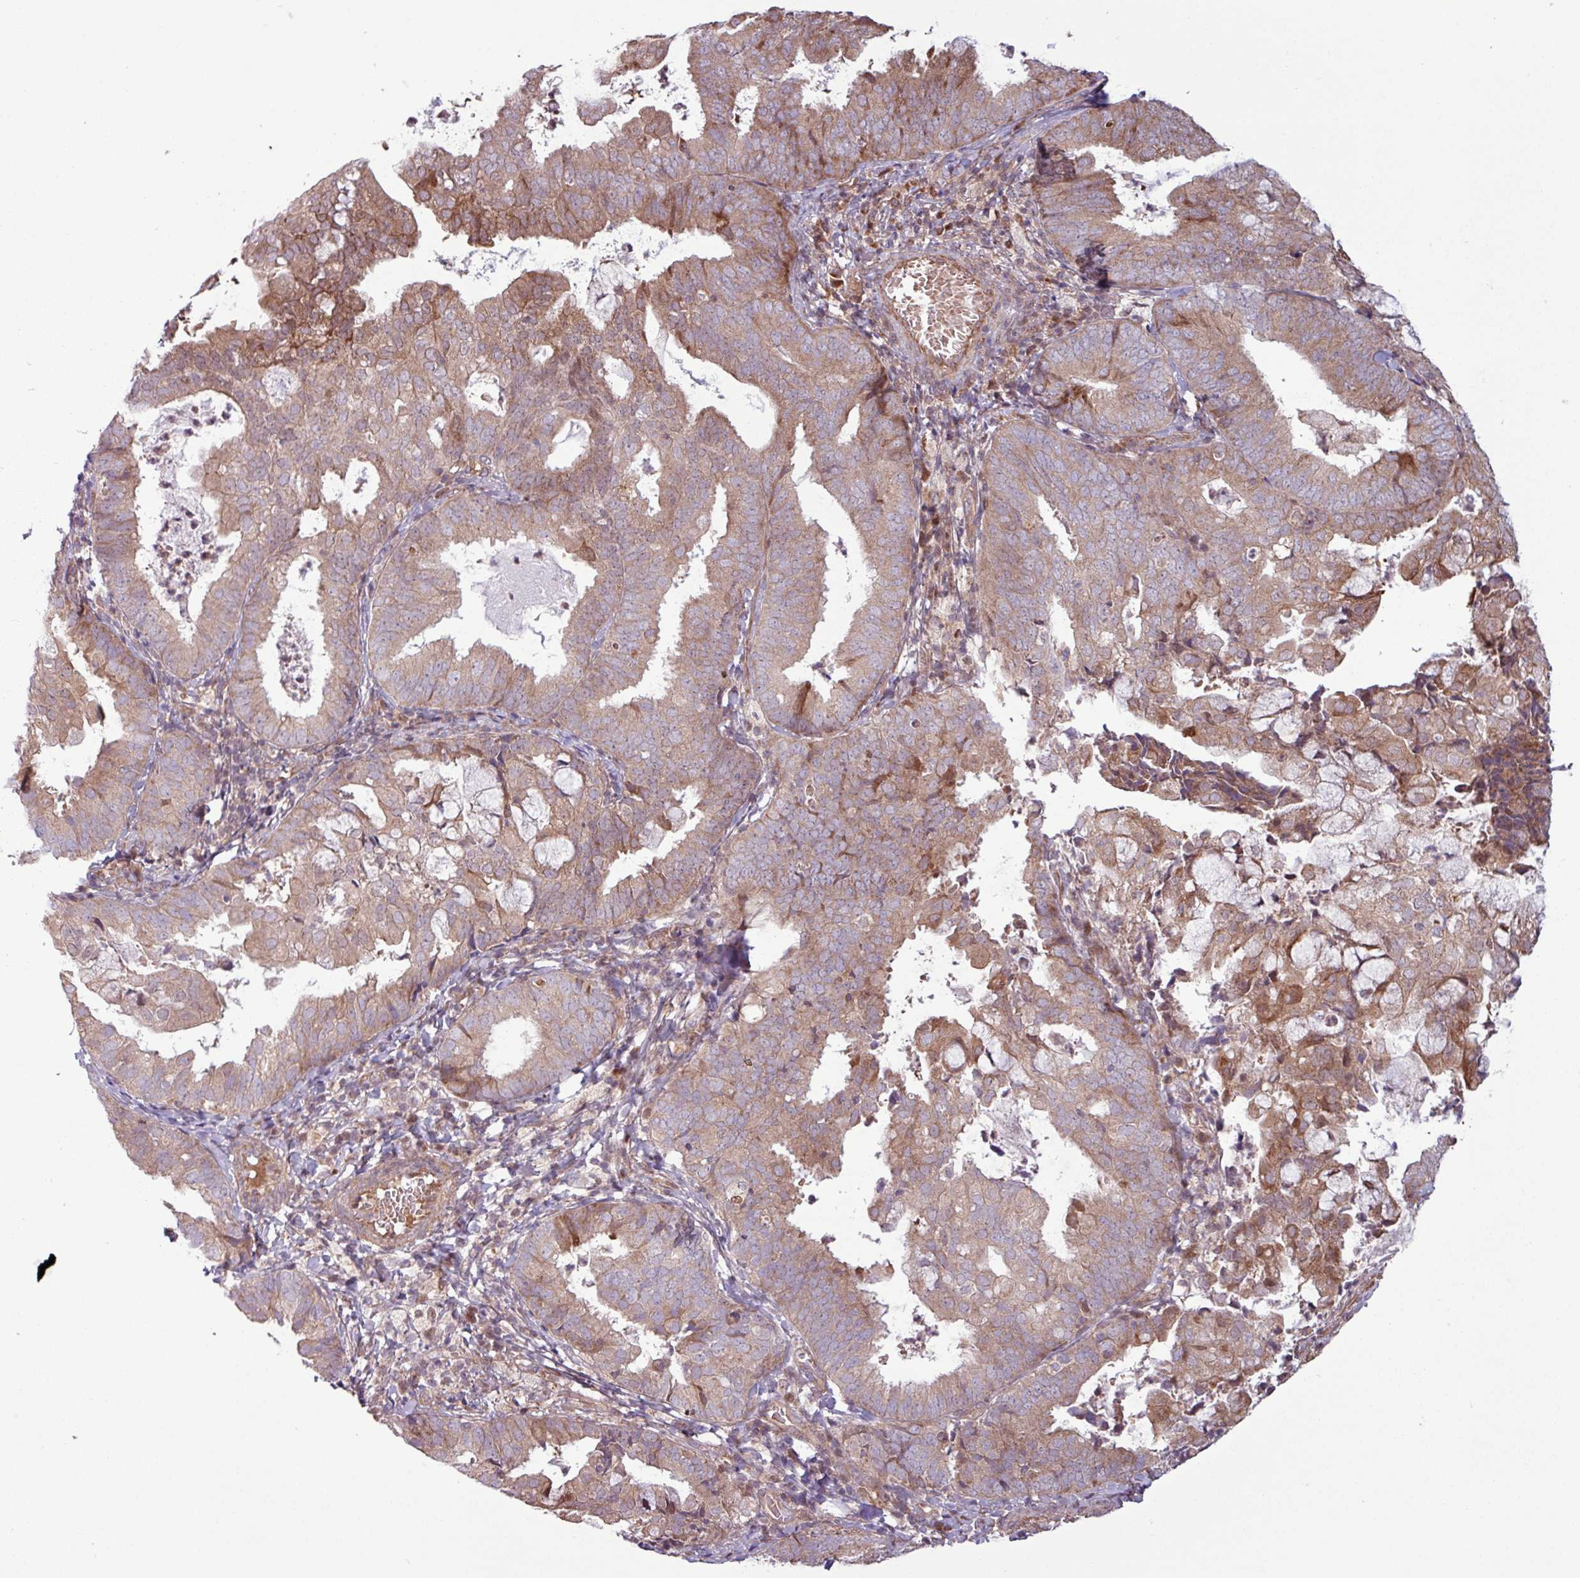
{"staining": {"intensity": "moderate", "quantity": ">75%", "location": "cytoplasmic/membranous"}, "tissue": "endometrial cancer", "cell_type": "Tumor cells", "image_type": "cancer", "snomed": [{"axis": "morphology", "description": "Adenocarcinoma, NOS"}, {"axis": "topography", "description": "Endometrium"}], "caption": "The image exhibits immunohistochemical staining of adenocarcinoma (endometrial). There is moderate cytoplasmic/membranous expression is present in about >75% of tumor cells.", "gene": "PDPR", "patient": {"sex": "female", "age": 80}}